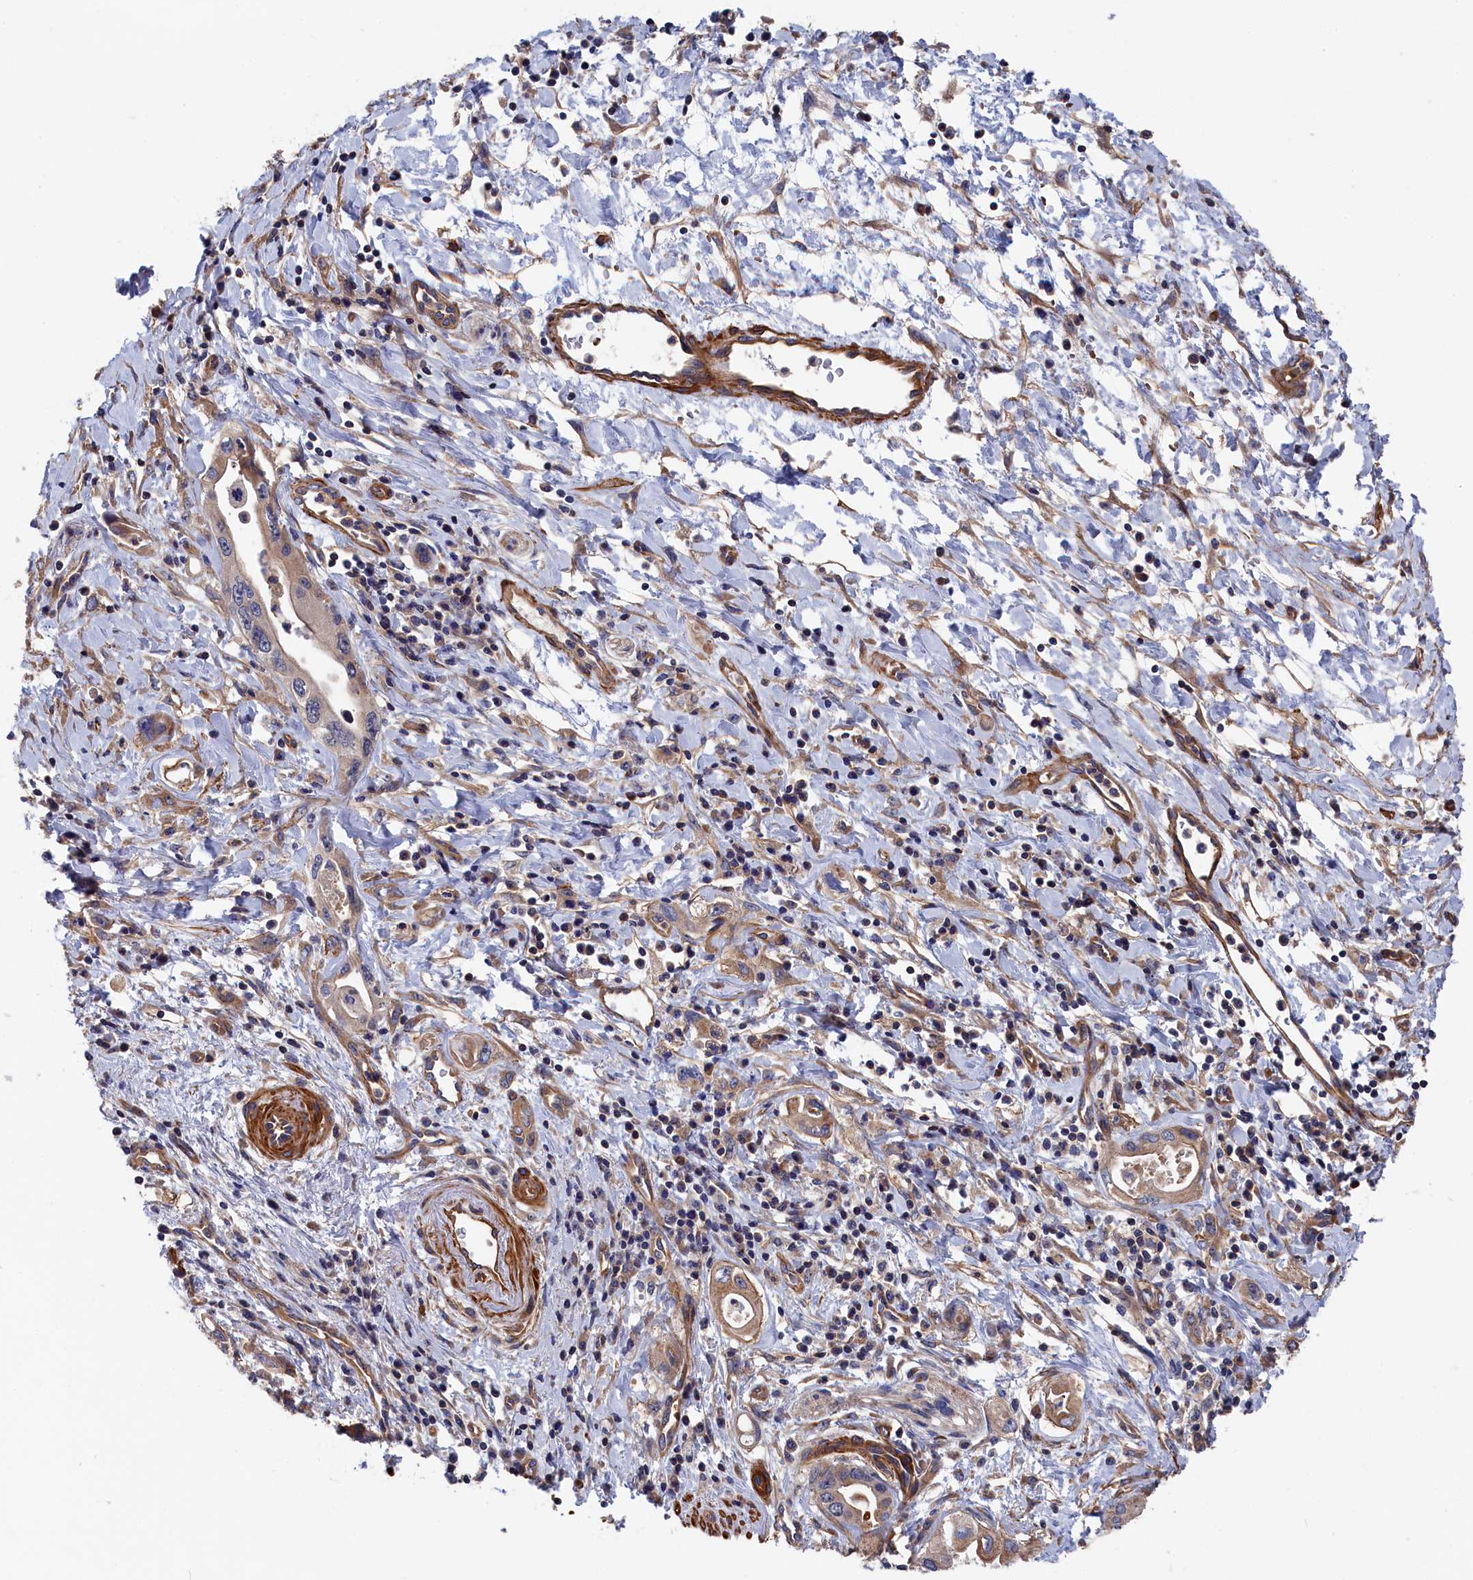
{"staining": {"intensity": "negative", "quantity": "none", "location": "none"}, "tissue": "pancreatic cancer", "cell_type": "Tumor cells", "image_type": "cancer", "snomed": [{"axis": "morphology", "description": "Adenocarcinoma, NOS"}, {"axis": "topography", "description": "Pancreas"}], "caption": "Adenocarcinoma (pancreatic) was stained to show a protein in brown. There is no significant positivity in tumor cells. (Stains: DAB (3,3'-diaminobenzidine) immunohistochemistry (IHC) with hematoxylin counter stain, Microscopy: brightfield microscopy at high magnification).", "gene": "LDHD", "patient": {"sex": "female", "age": 77}}